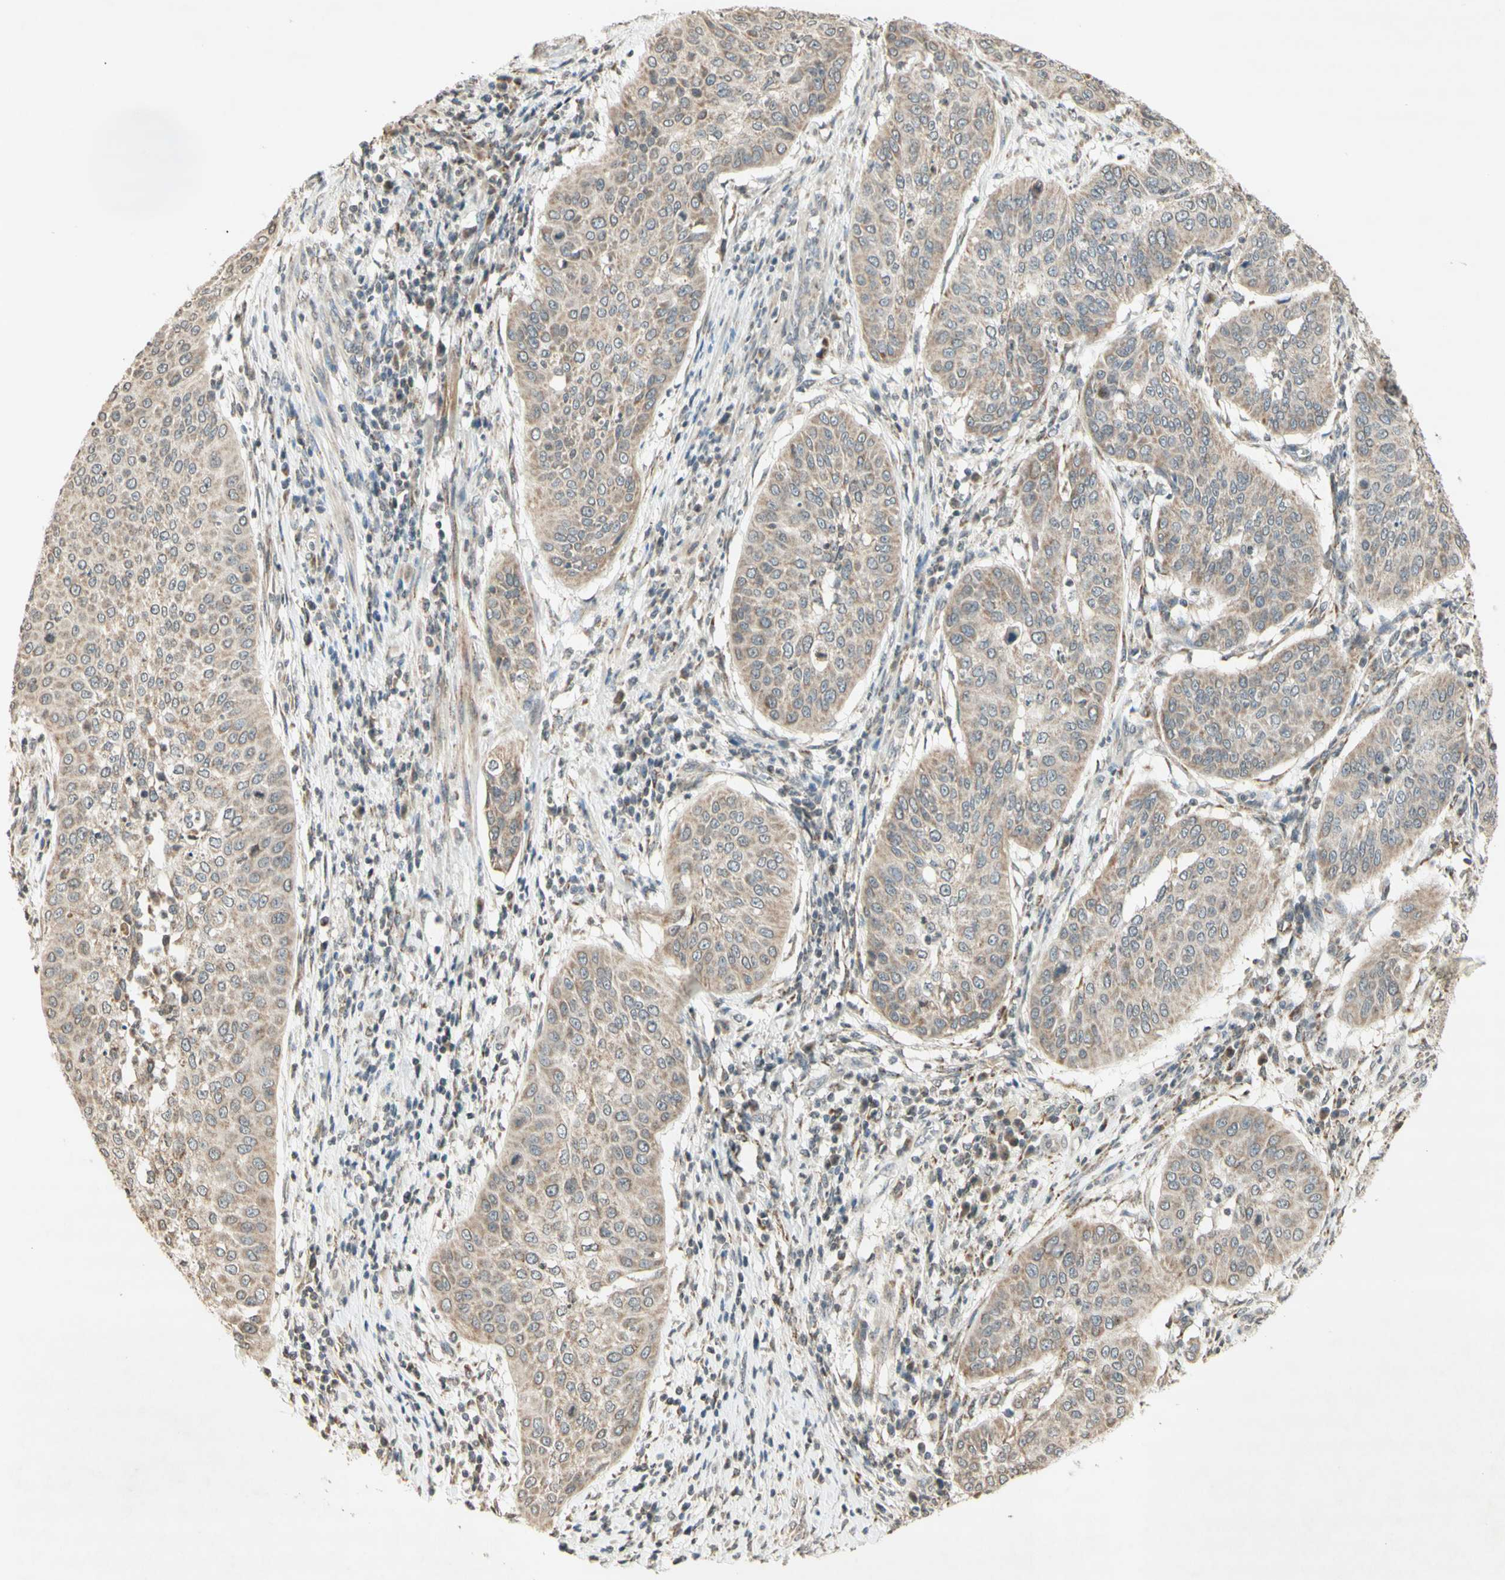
{"staining": {"intensity": "weak", "quantity": ">75%", "location": "cytoplasmic/membranous"}, "tissue": "cervical cancer", "cell_type": "Tumor cells", "image_type": "cancer", "snomed": [{"axis": "morphology", "description": "Normal tissue, NOS"}, {"axis": "morphology", "description": "Squamous cell carcinoma, NOS"}, {"axis": "topography", "description": "Cervix"}], "caption": "Human cervical squamous cell carcinoma stained for a protein (brown) displays weak cytoplasmic/membranous positive staining in about >75% of tumor cells.", "gene": "CCNI", "patient": {"sex": "female", "age": 39}}